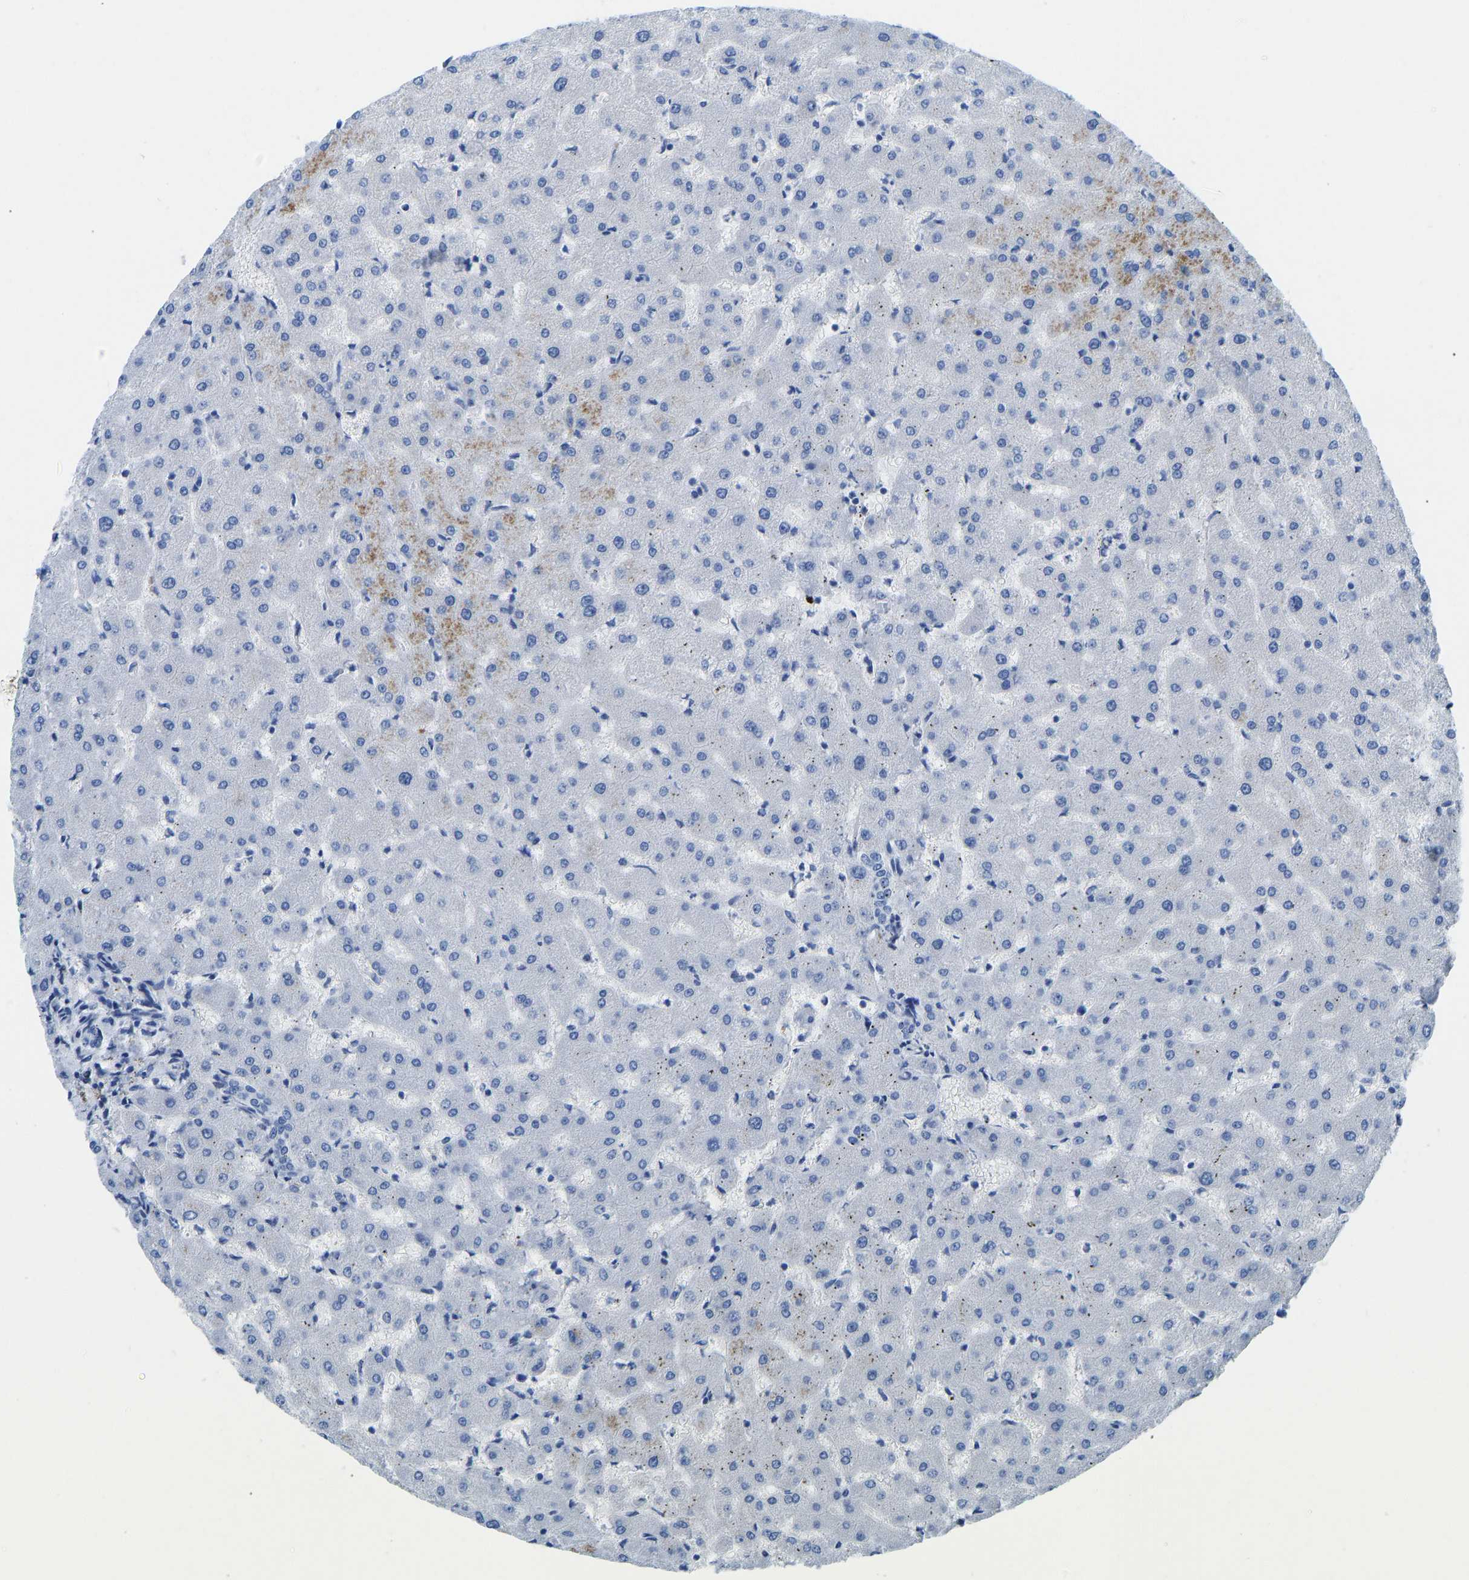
{"staining": {"intensity": "negative", "quantity": "none", "location": "none"}, "tissue": "liver", "cell_type": "Cholangiocytes", "image_type": "normal", "snomed": [{"axis": "morphology", "description": "Normal tissue, NOS"}, {"axis": "topography", "description": "Liver"}], "caption": "A micrograph of human liver is negative for staining in cholangiocytes.", "gene": "NKAIN3", "patient": {"sex": "female", "age": 63}}